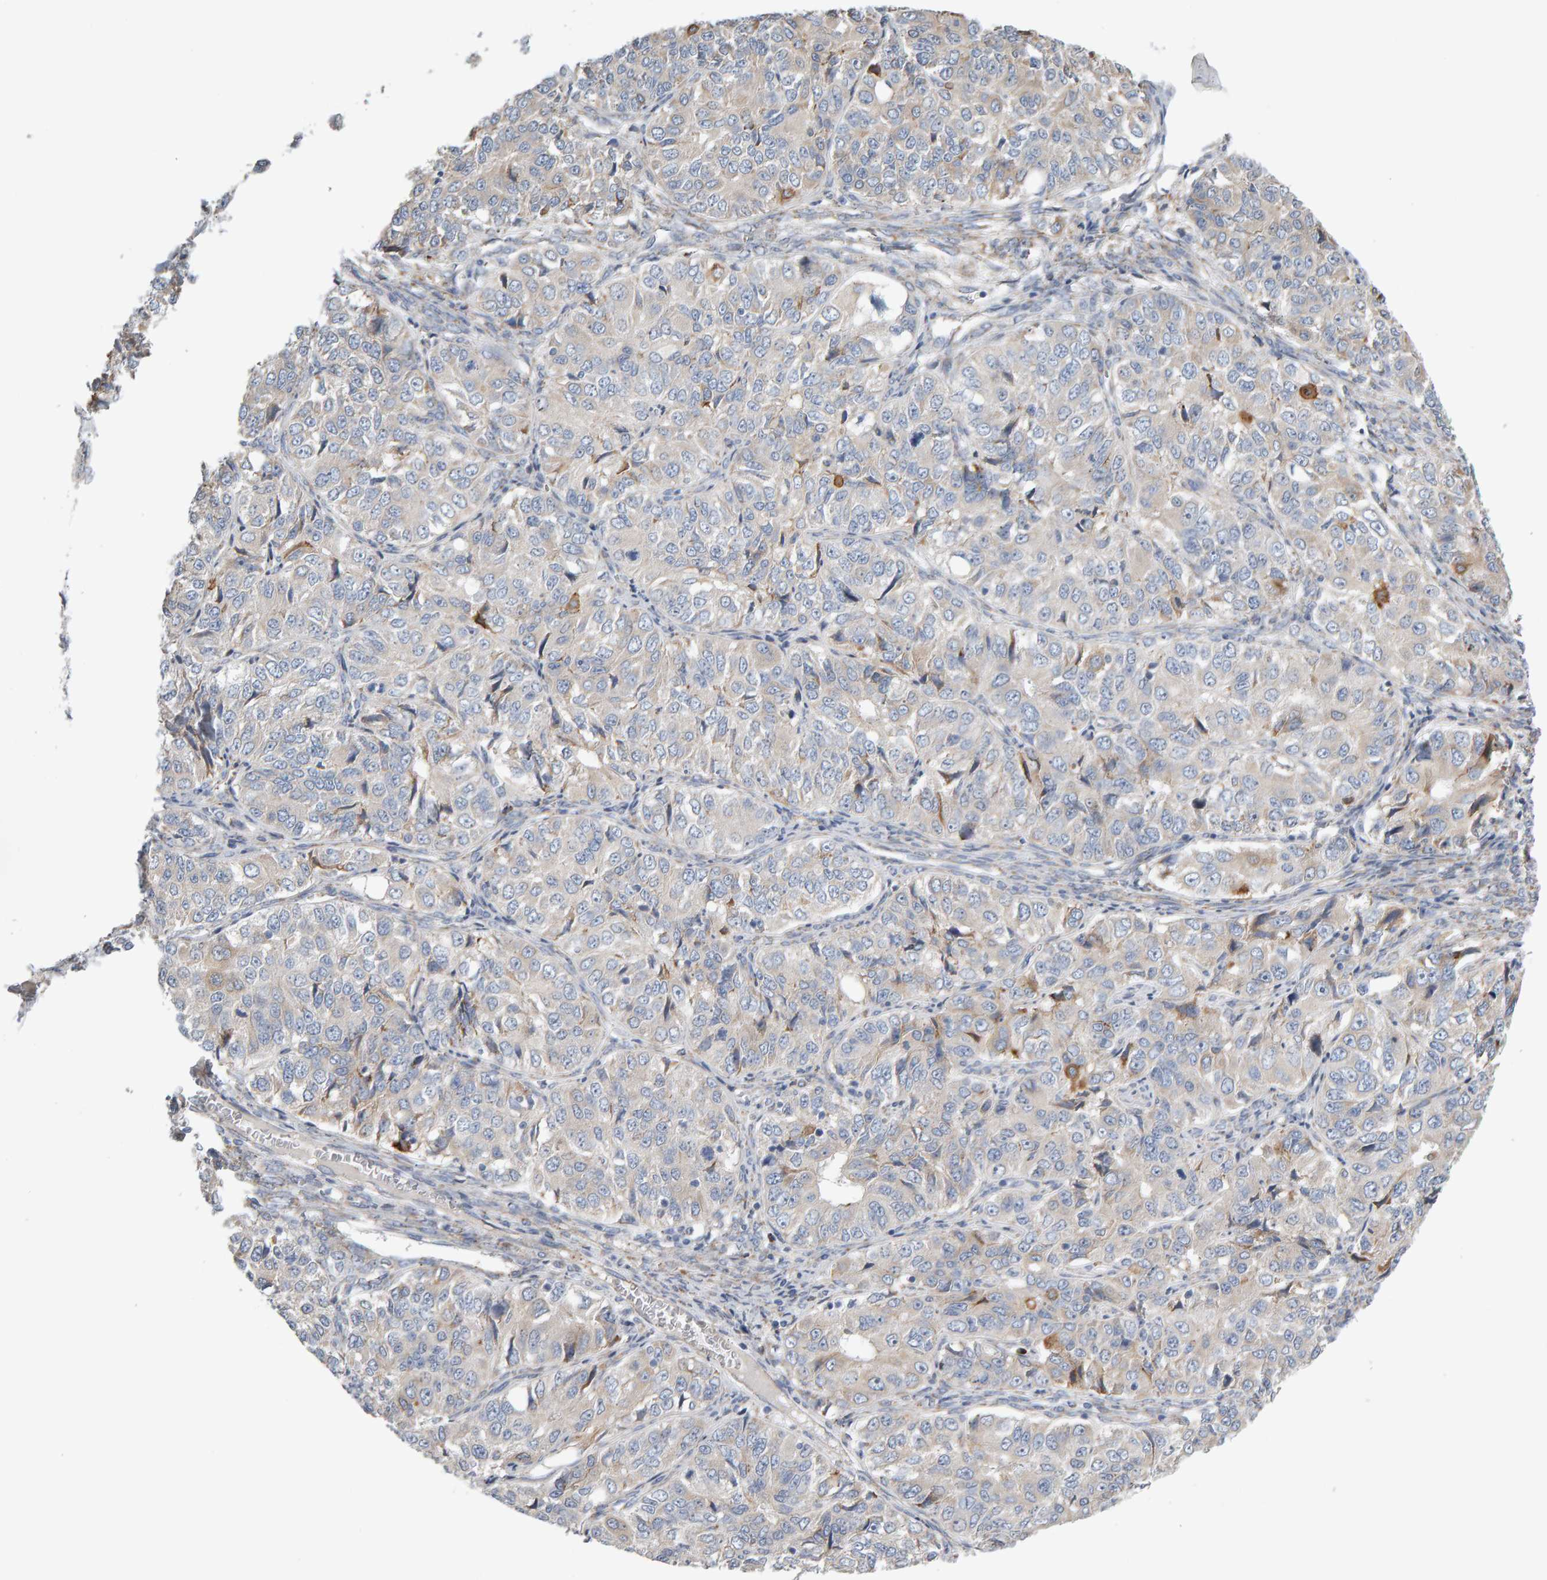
{"staining": {"intensity": "moderate", "quantity": "<25%", "location": "cytoplasmic/membranous"}, "tissue": "ovarian cancer", "cell_type": "Tumor cells", "image_type": "cancer", "snomed": [{"axis": "morphology", "description": "Carcinoma, endometroid"}, {"axis": "topography", "description": "Ovary"}], "caption": "Immunohistochemical staining of endometroid carcinoma (ovarian) shows low levels of moderate cytoplasmic/membranous staining in approximately <25% of tumor cells.", "gene": "ENGASE", "patient": {"sex": "female", "age": 51}}